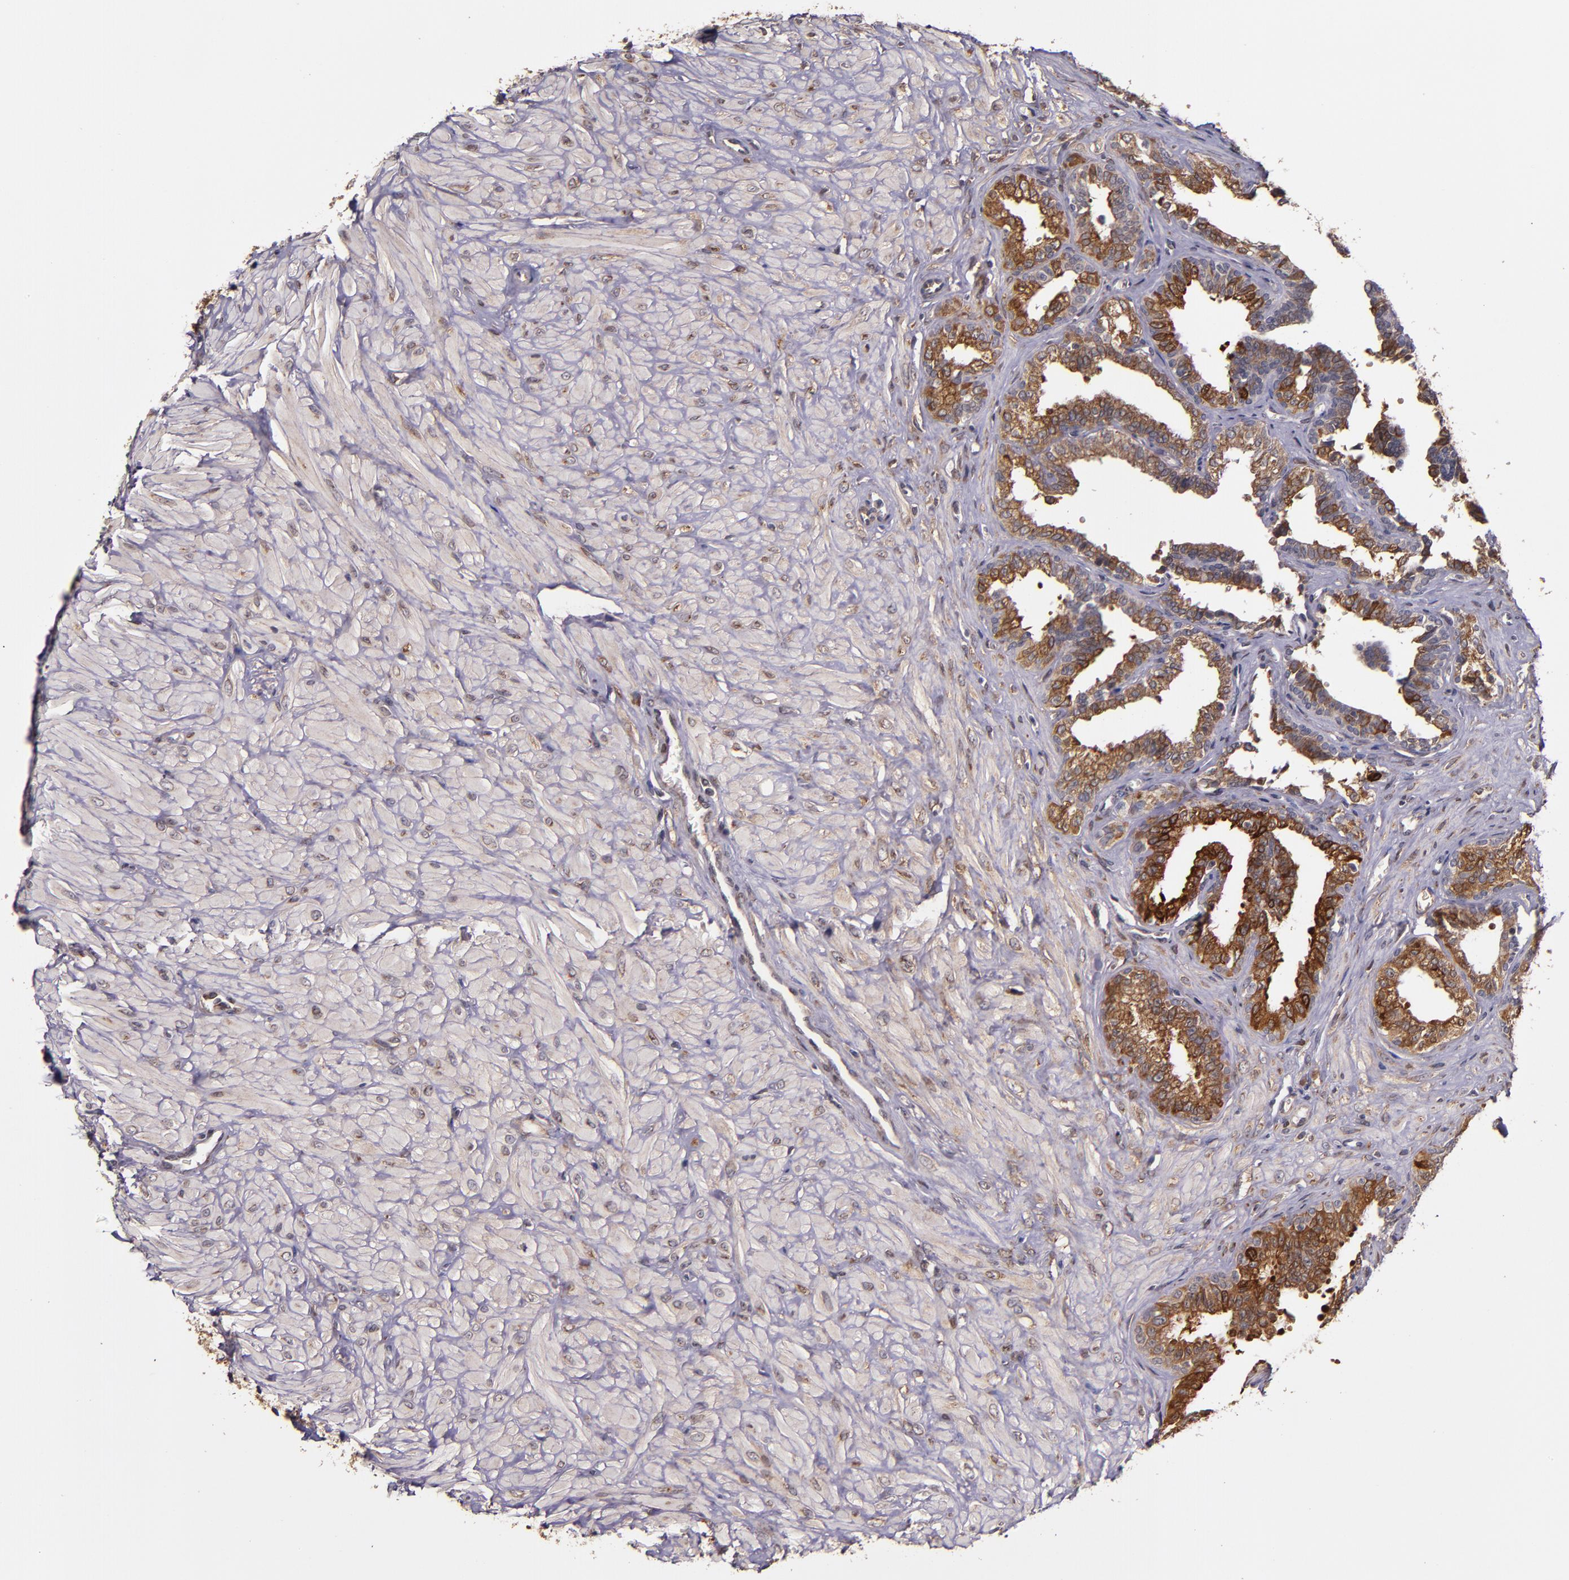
{"staining": {"intensity": "moderate", "quantity": ">75%", "location": "cytoplasmic/membranous"}, "tissue": "seminal vesicle", "cell_type": "Glandular cells", "image_type": "normal", "snomed": [{"axis": "morphology", "description": "Normal tissue, NOS"}, {"axis": "topography", "description": "Seminal veicle"}], "caption": "Seminal vesicle stained with a brown dye reveals moderate cytoplasmic/membranous positive staining in about >75% of glandular cells.", "gene": "PRAF2", "patient": {"sex": "male", "age": 26}}